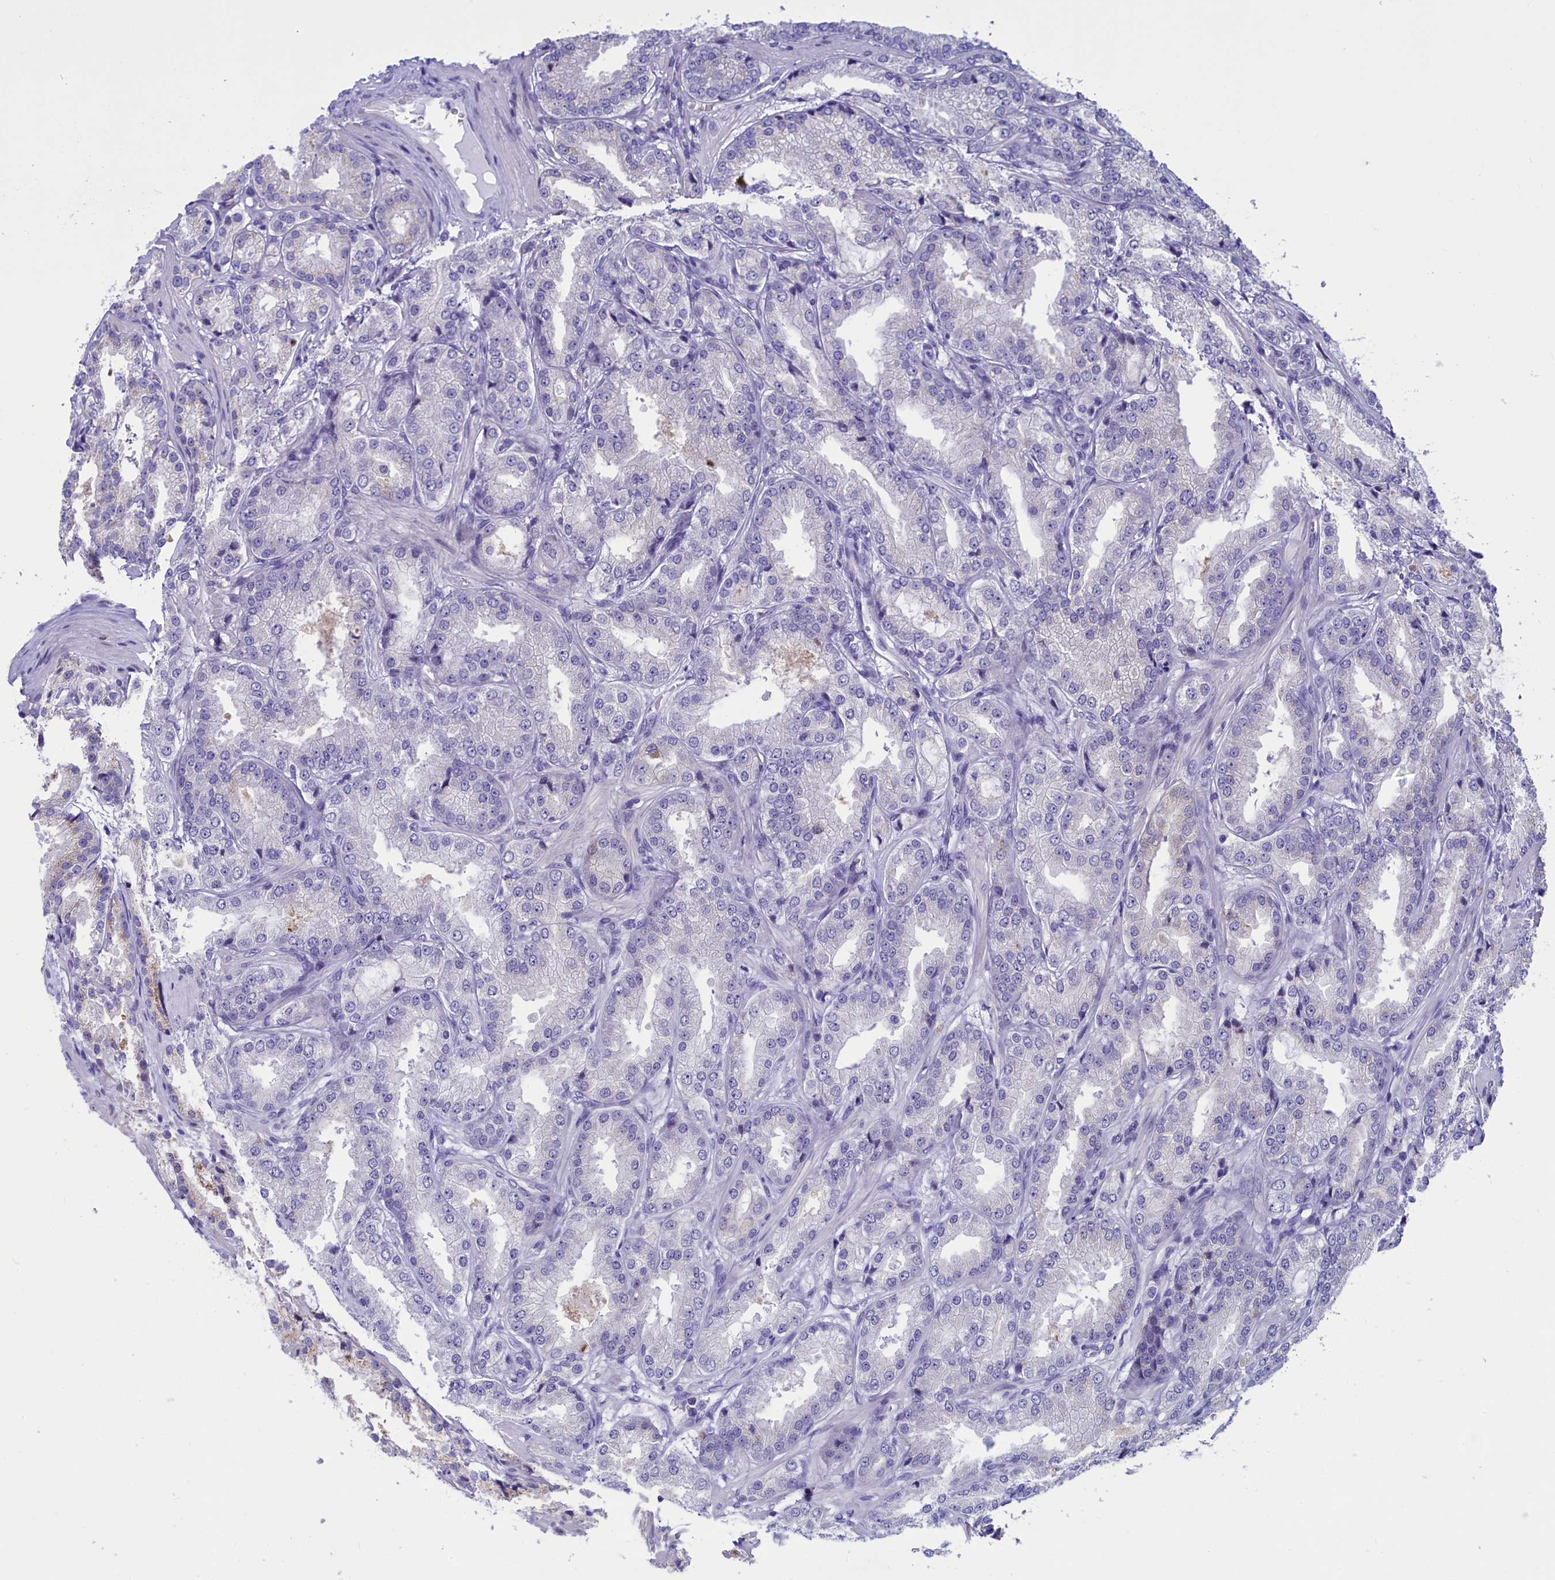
{"staining": {"intensity": "negative", "quantity": "none", "location": "none"}, "tissue": "prostate cancer", "cell_type": "Tumor cells", "image_type": "cancer", "snomed": [{"axis": "morphology", "description": "Adenocarcinoma, Low grade"}, {"axis": "topography", "description": "Prostate"}], "caption": "Immunohistochemistry (IHC) of human prostate low-grade adenocarcinoma demonstrates no staining in tumor cells. Brightfield microscopy of IHC stained with DAB (brown) and hematoxylin (blue), captured at high magnification.", "gene": "LOXL1", "patient": {"sex": "male", "age": 59}}